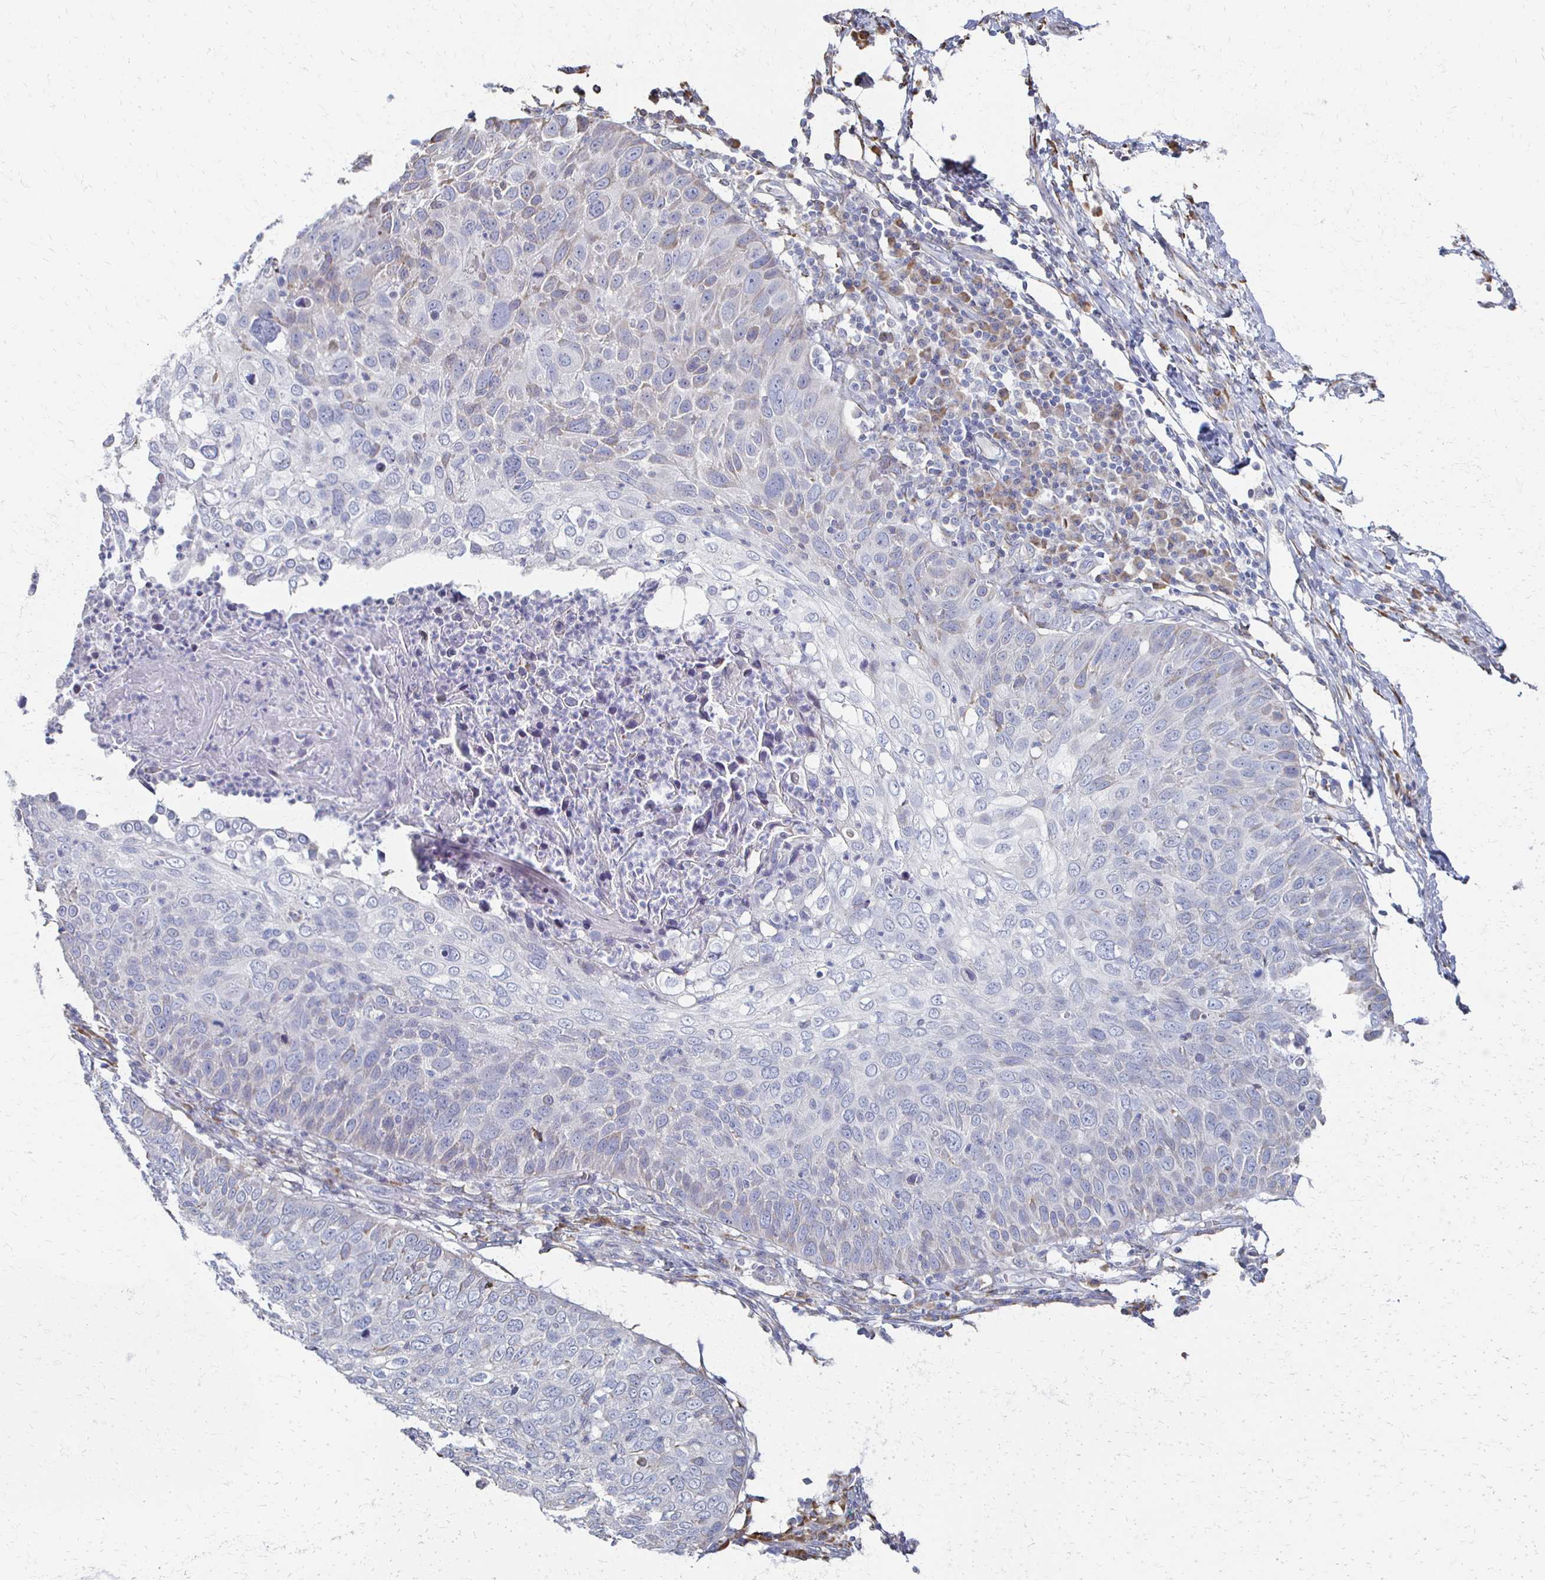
{"staining": {"intensity": "negative", "quantity": "none", "location": "none"}, "tissue": "skin cancer", "cell_type": "Tumor cells", "image_type": "cancer", "snomed": [{"axis": "morphology", "description": "Squamous cell carcinoma, NOS"}, {"axis": "topography", "description": "Skin"}], "caption": "Skin cancer (squamous cell carcinoma) was stained to show a protein in brown. There is no significant expression in tumor cells.", "gene": "ATP1A3", "patient": {"sex": "male", "age": 87}}